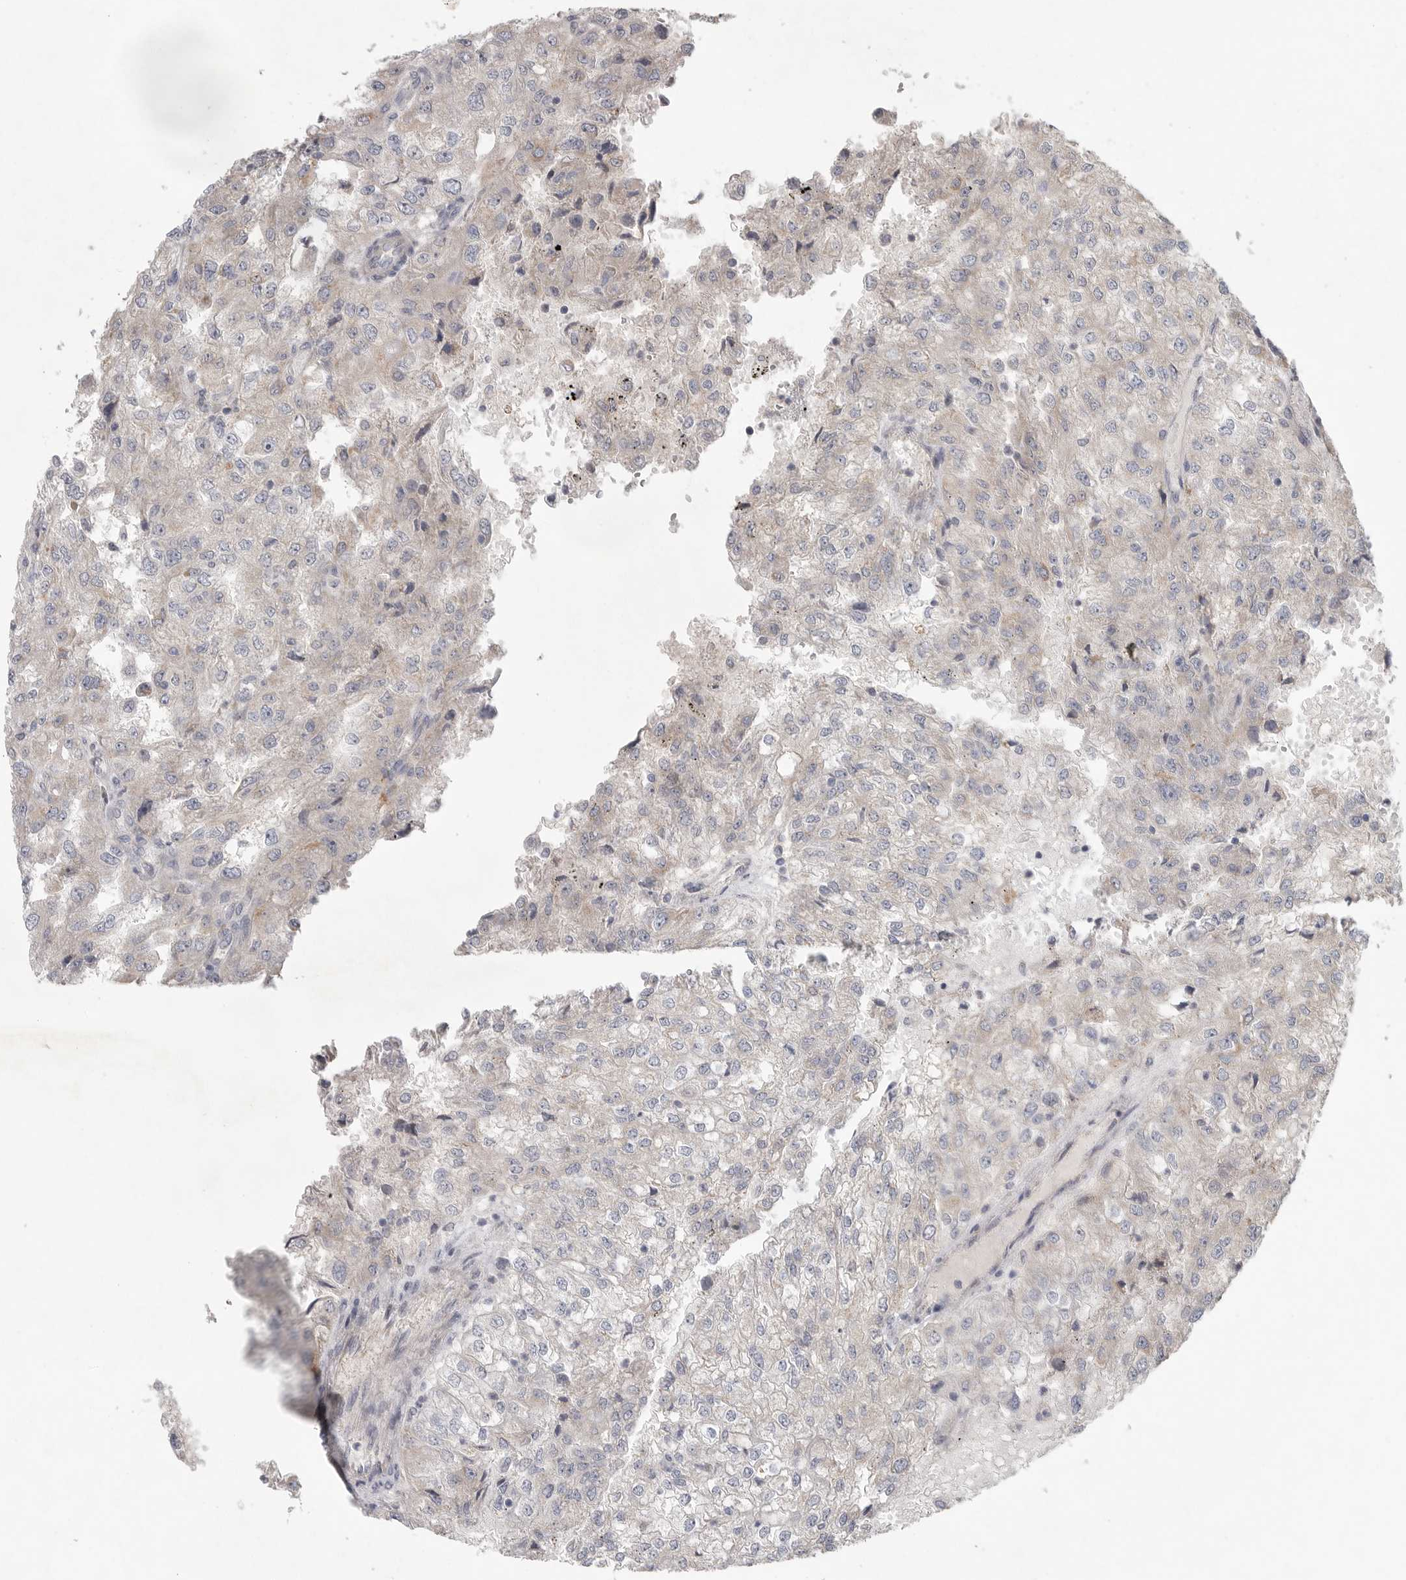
{"staining": {"intensity": "negative", "quantity": "none", "location": "none"}, "tissue": "renal cancer", "cell_type": "Tumor cells", "image_type": "cancer", "snomed": [{"axis": "morphology", "description": "Adenocarcinoma, NOS"}, {"axis": "topography", "description": "Kidney"}], "caption": "Immunohistochemistry photomicrograph of human renal adenocarcinoma stained for a protein (brown), which shows no staining in tumor cells. The staining was performed using DAB to visualize the protein expression in brown, while the nuclei were stained in blue with hematoxylin (Magnification: 20x).", "gene": "FBXO43", "patient": {"sex": "female", "age": 54}}